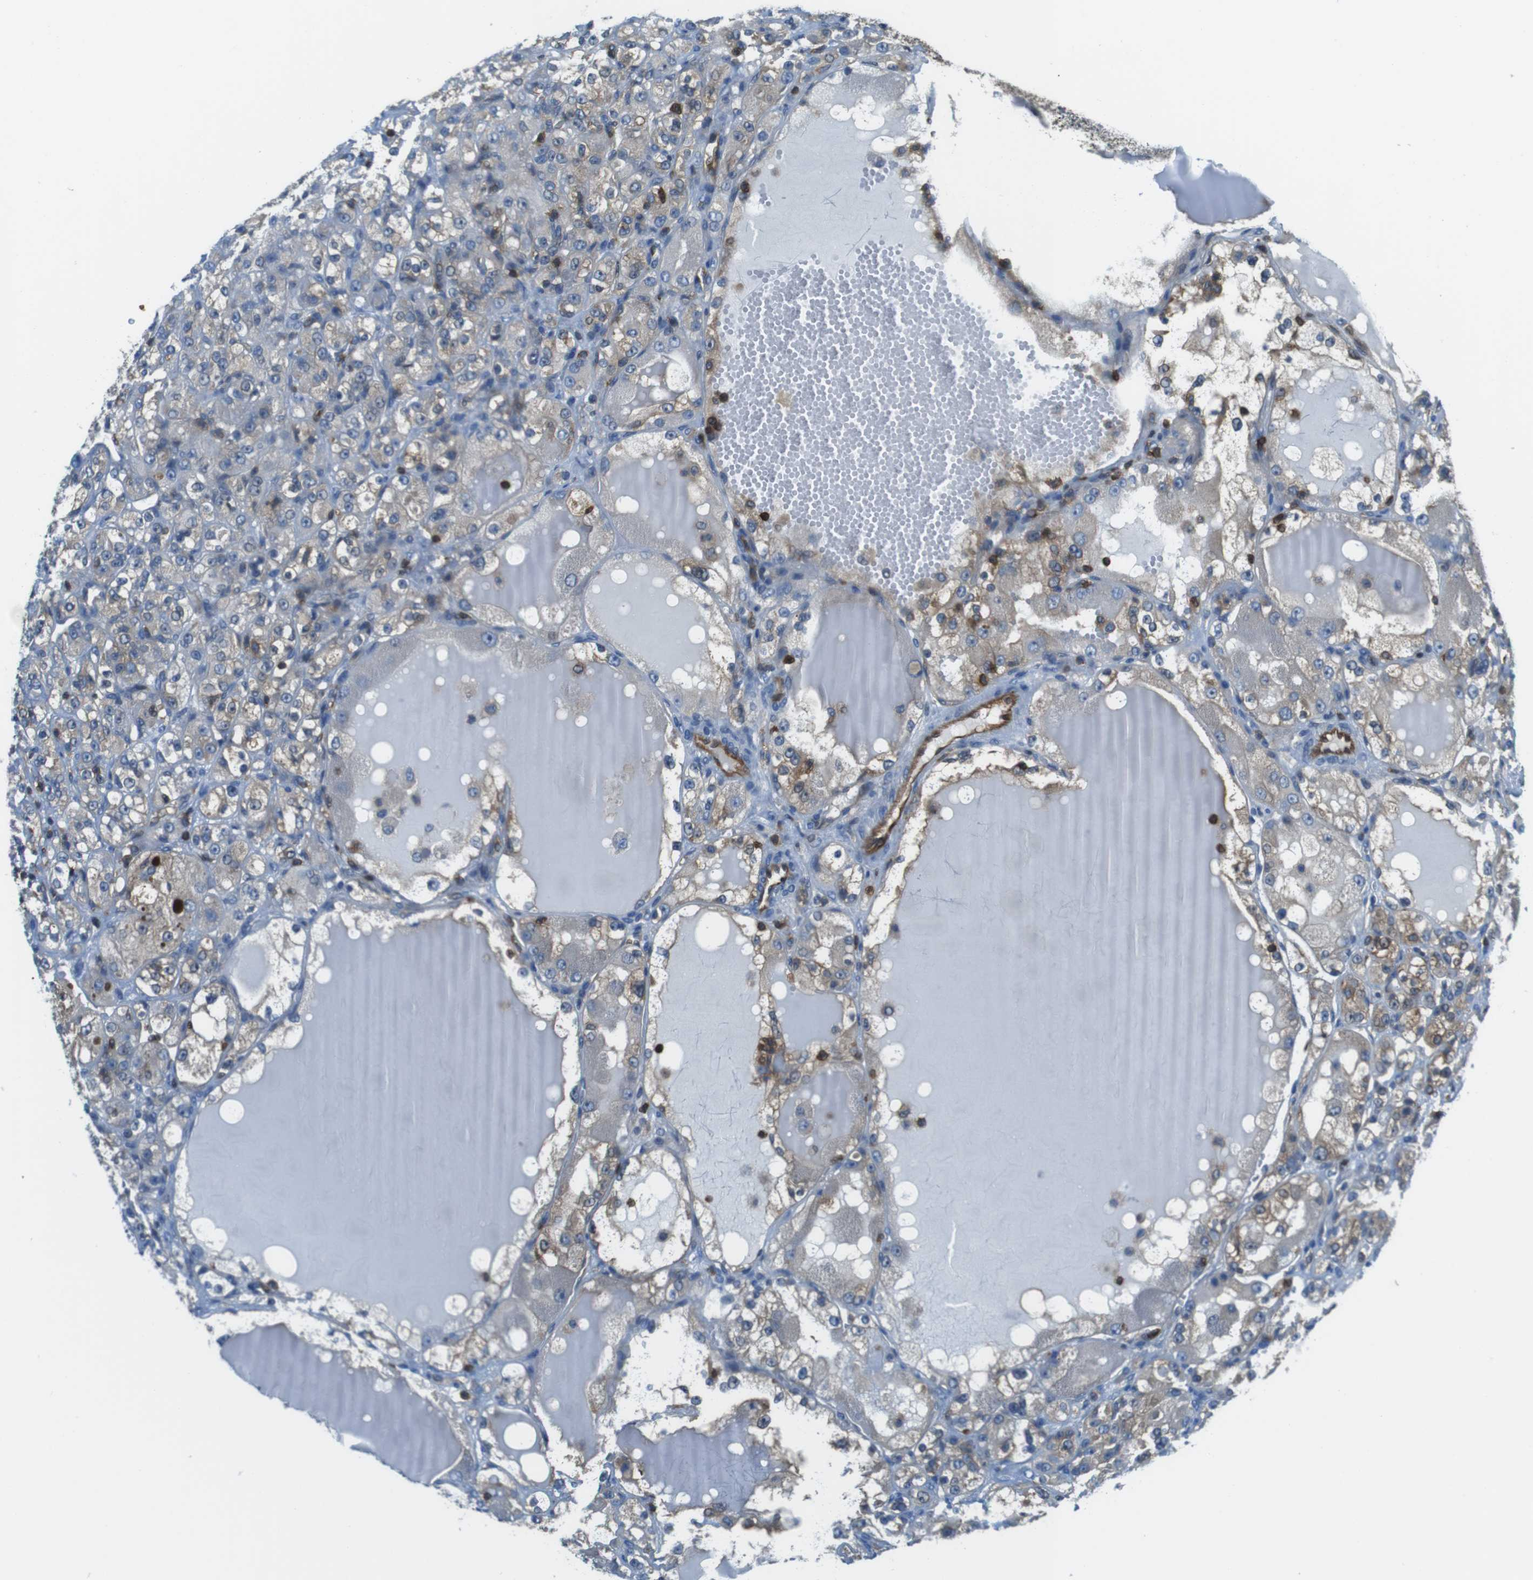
{"staining": {"intensity": "weak", "quantity": "25%-75%", "location": "cytoplasmic/membranous"}, "tissue": "renal cancer", "cell_type": "Tumor cells", "image_type": "cancer", "snomed": [{"axis": "morphology", "description": "Normal tissue, NOS"}, {"axis": "morphology", "description": "Adenocarcinoma, NOS"}, {"axis": "topography", "description": "Kidney"}], "caption": "Immunohistochemistry micrograph of human adenocarcinoma (renal) stained for a protein (brown), which reveals low levels of weak cytoplasmic/membranous positivity in about 25%-75% of tumor cells.", "gene": "TES", "patient": {"sex": "male", "age": 61}}